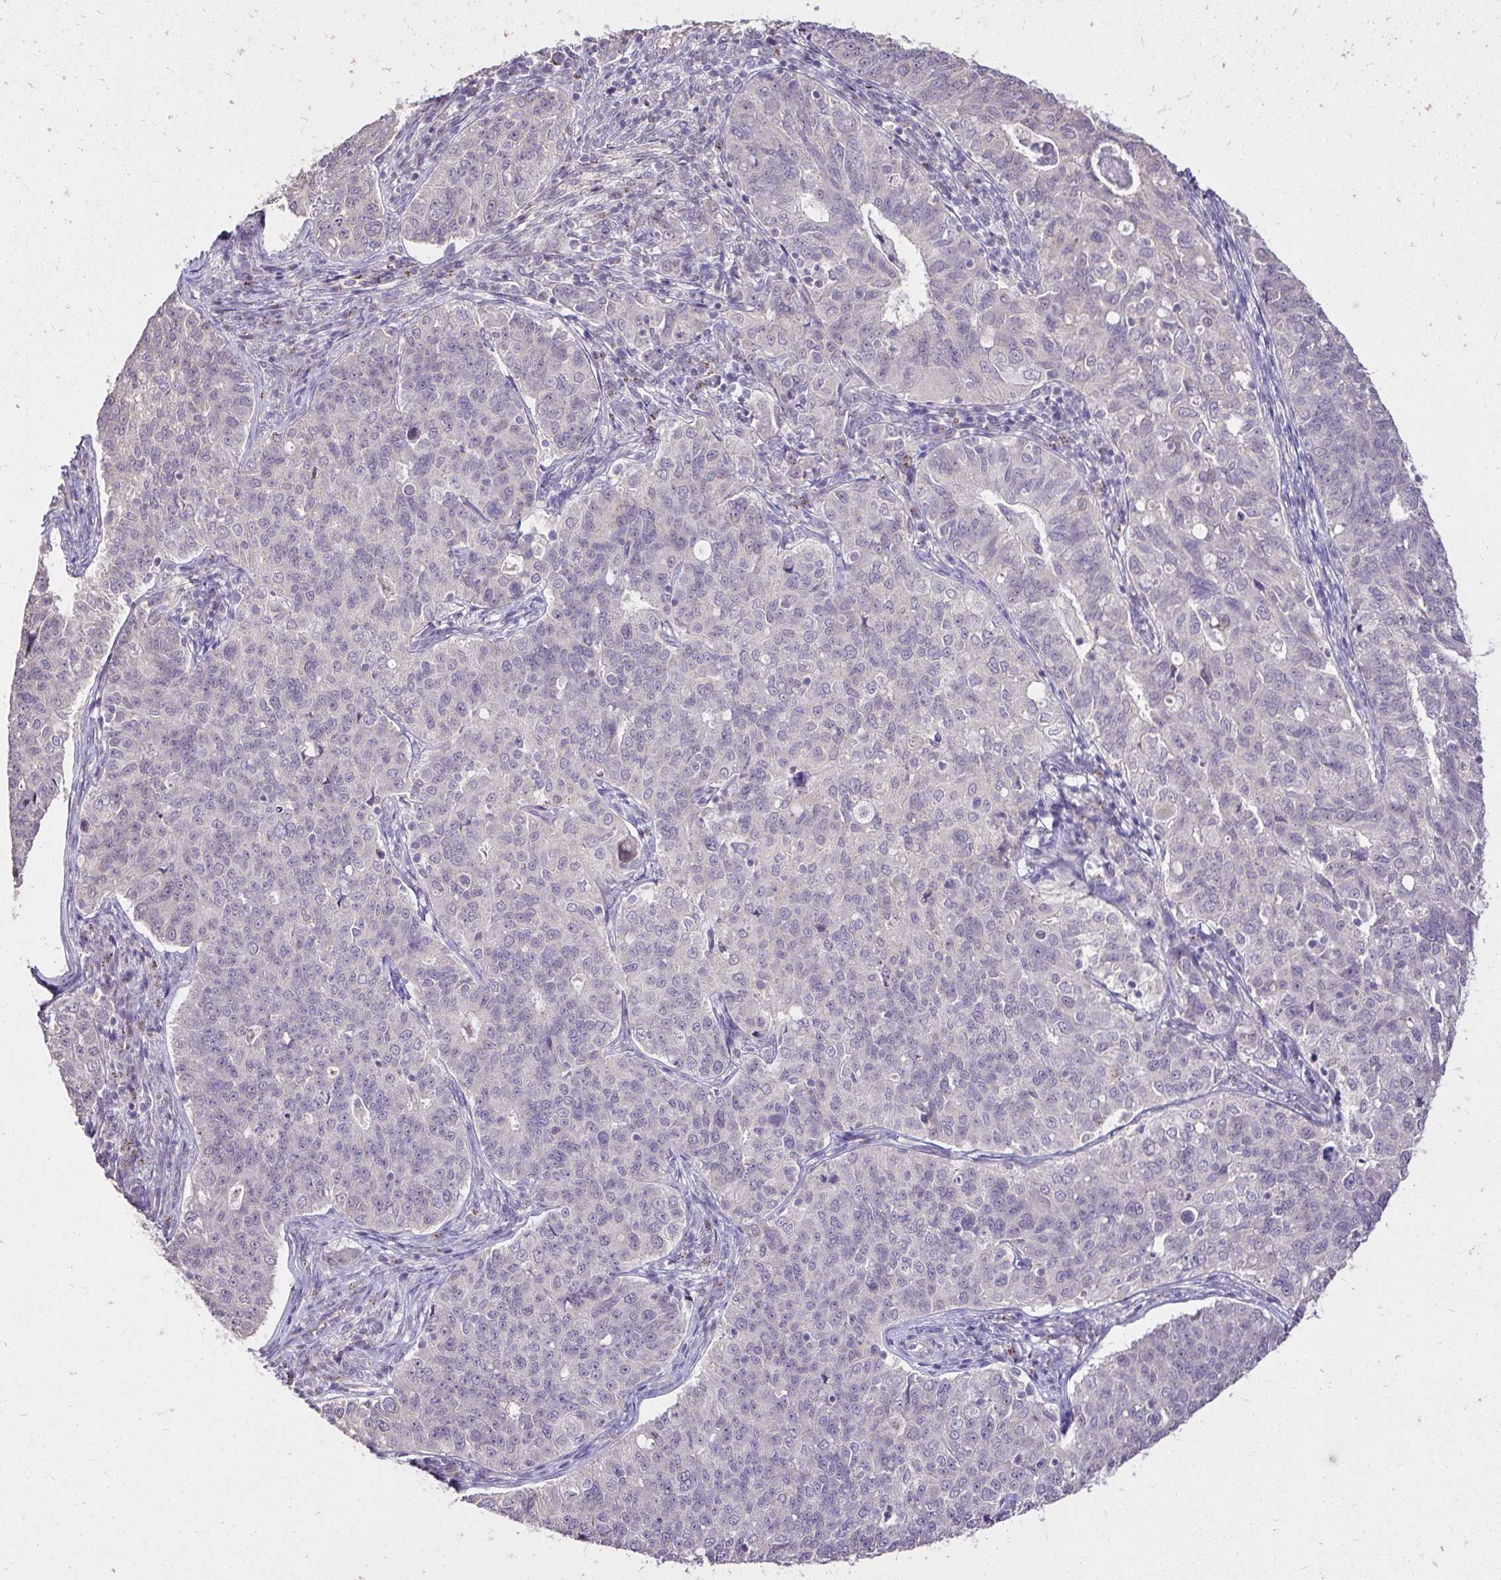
{"staining": {"intensity": "negative", "quantity": "none", "location": "none"}, "tissue": "endometrial cancer", "cell_type": "Tumor cells", "image_type": "cancer", "snomed": [{"axis": "morphology", "description": "Adenocarcinoma, NOS"}, {"axis": "topography", "description": "Endometrium"}], "caption": "The micrograph shows no significant staining in tumor cells of adenocarcinoma (endometrial). (DAB (3,3'-diaminobenzidine) immunohistochemistry with hematoxylin counter stain).", "gene": "KIAA1210", "patient": {"sex": "female", "age": 43}}